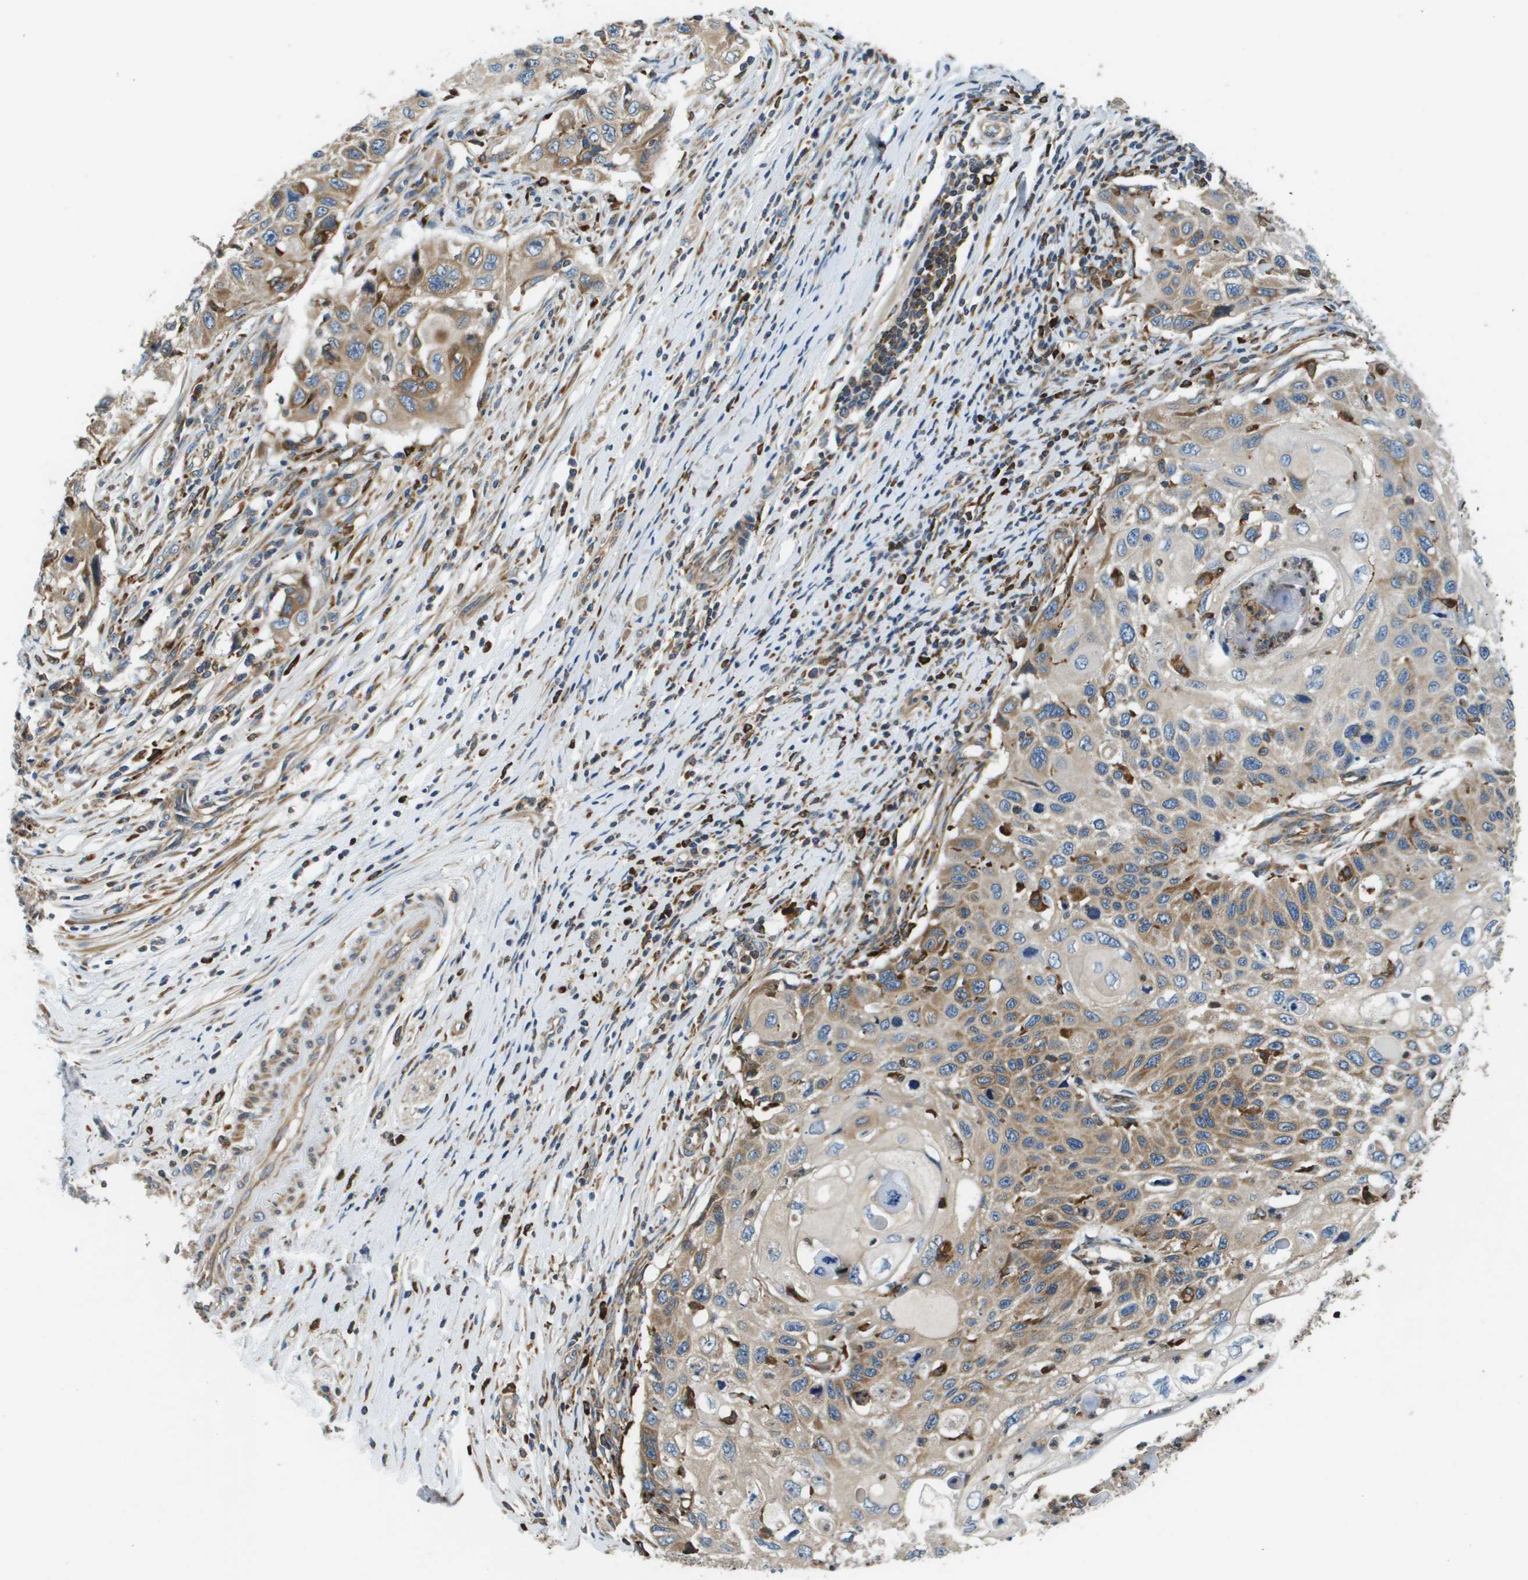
{"staining": {"intensity": "moderate", "quantity": "25%-75%", "location": "cytoplasmic/membranous"}, "tissue": "cervical cancer", "cell_type": "Tumor cells", "image_type": "cancer", "snomed": [{"axis": "morphology", "description": "Squamous cell carcinoma, NOS"}, {"axis": "topography", "description": "Cervix"}], "caption": "Protein expression by immunohistochemistry exhibits moderate cytoplasmic/membranous expression in approximately 25%-75% of tumor cells in cervical cancer (squamous cell carcinoma). The protein of interest is shown in brown color, while the nuclei are stained blue.", "gene": "CNPY3", "patient": {"sex": "female", "age": 70}}